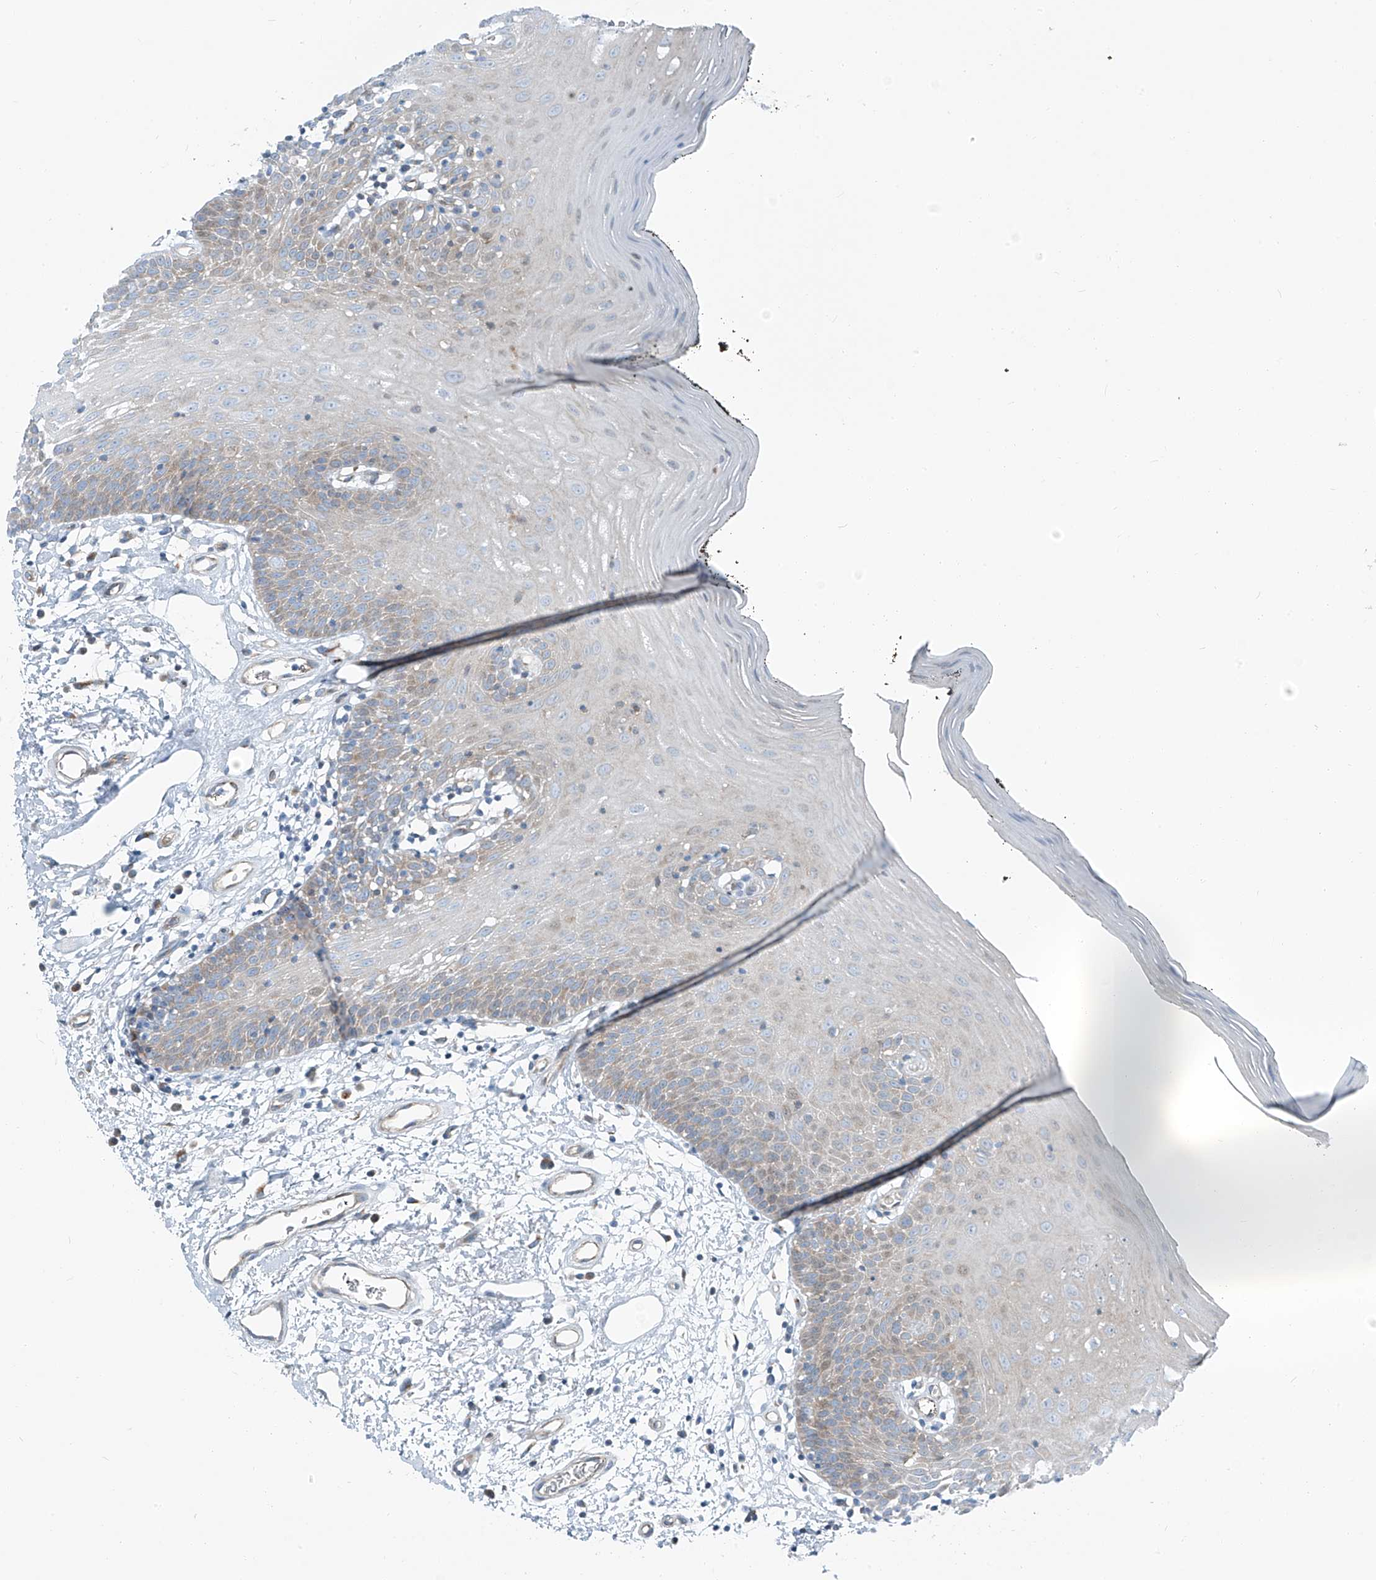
{"staining": {"intensity": "negative", "quantity": "none", "location": "none"}, "tissue": "oral mucosa", "cell_type": "Squamous epithelial cells", "image_type": "normal", "snomed": [{"axis": "morphology", "description": "Normal tissue, NOS"}, {"axis": "topography", "description": "Oral tissue"}], "caption": "This is an immunohistochemistry image of benign human oral mucosa. There is no expression in squamous epithelial cells.", "gene": "HIC2", "patient": {"sex": "male", "age": 74}}